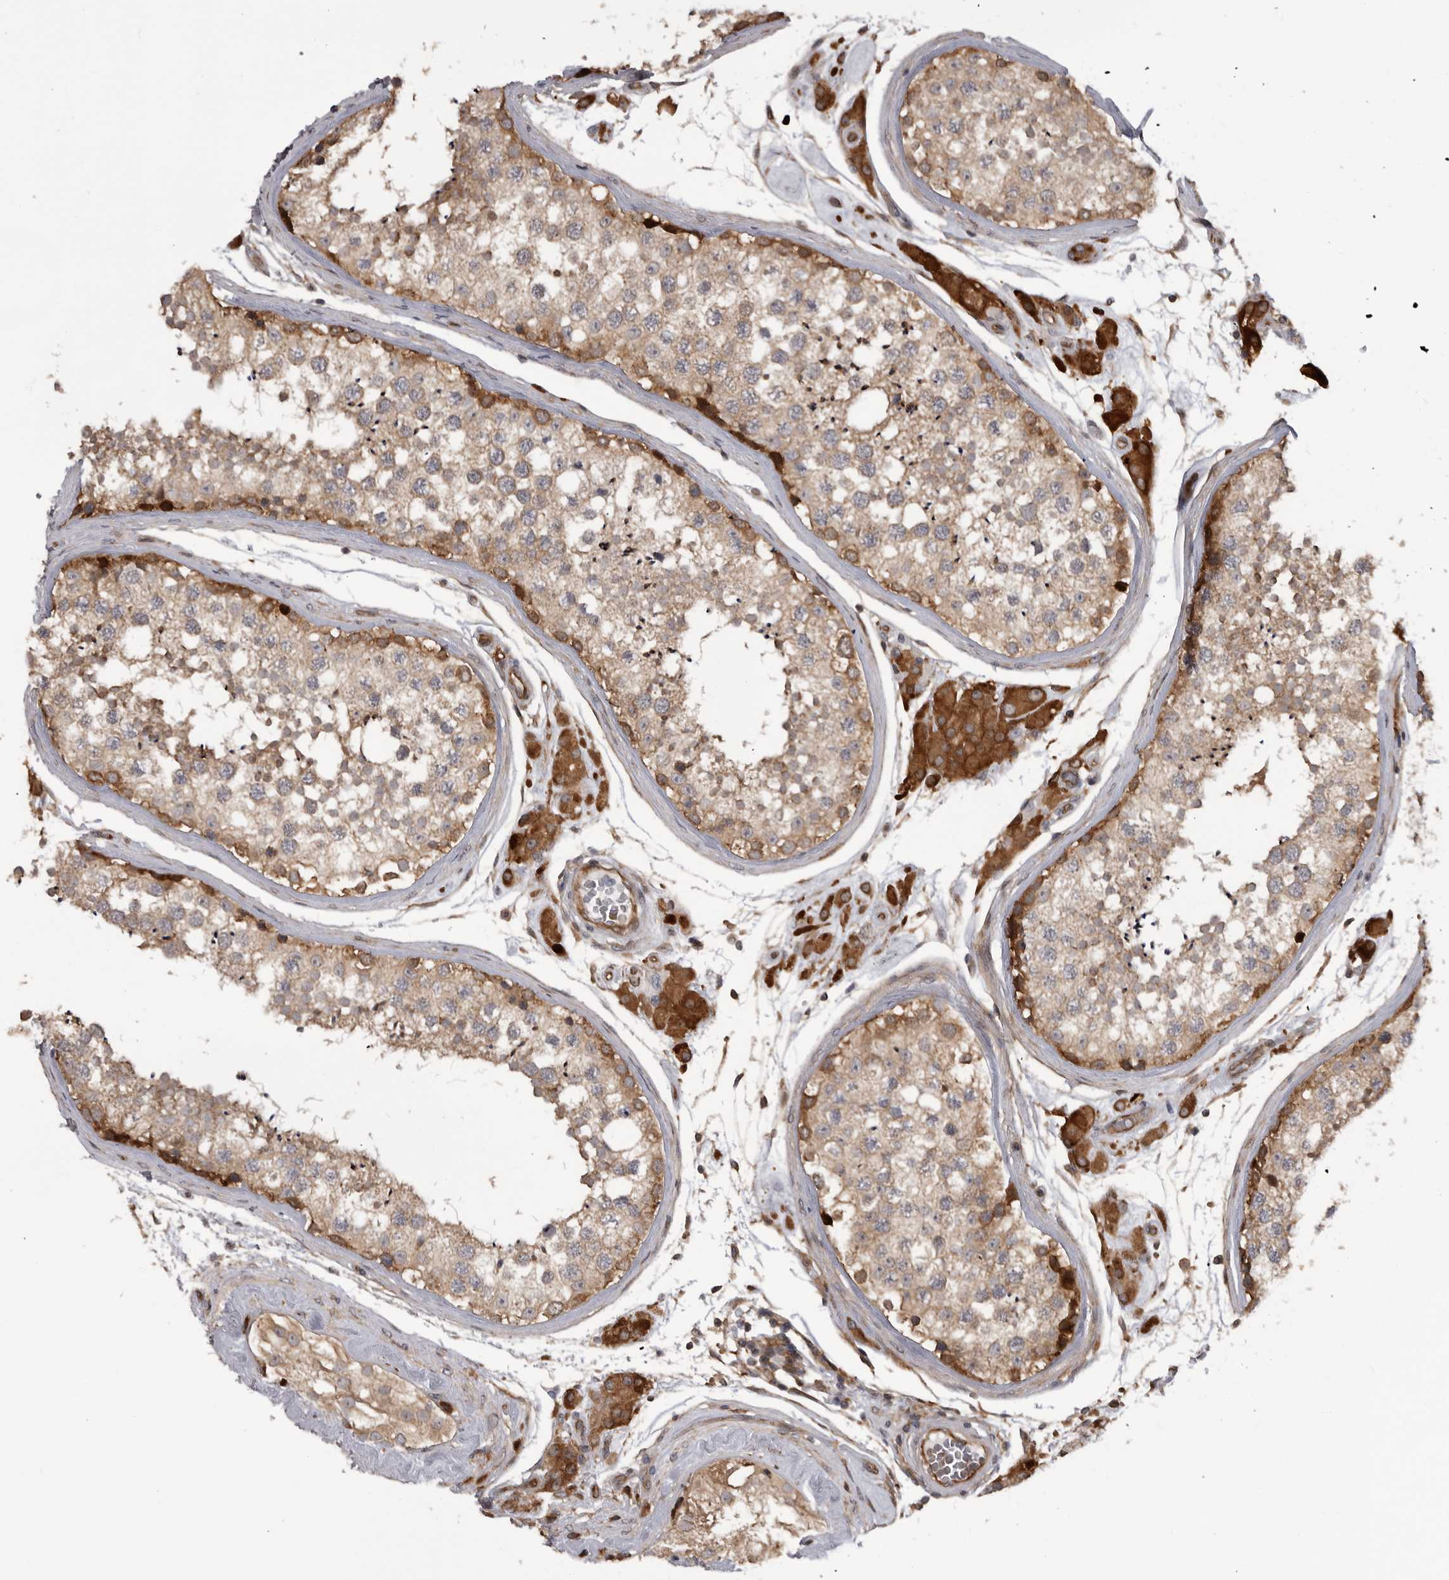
{"staining": {"intensity": "moderate", "quantity": ">75%", "location": "cytoplasmic/membranous"}, "tissue": "testis", "cell_type": "Cells in seminiferous ducts", "image_type": "normal", "snomed": [{"axis": "morphology", "description": "Normal tissue, NOS"}, {"axis": "topography", "description": "Testis"}], "caption": "Protein expression by IHC shows moderate cytoplasmic/membranous positivity in about >75% of cells in seminiferous ducts in normal testis.", "gene": "RAB3GAP2", "patient": {"sex": "male", "age": 46}}